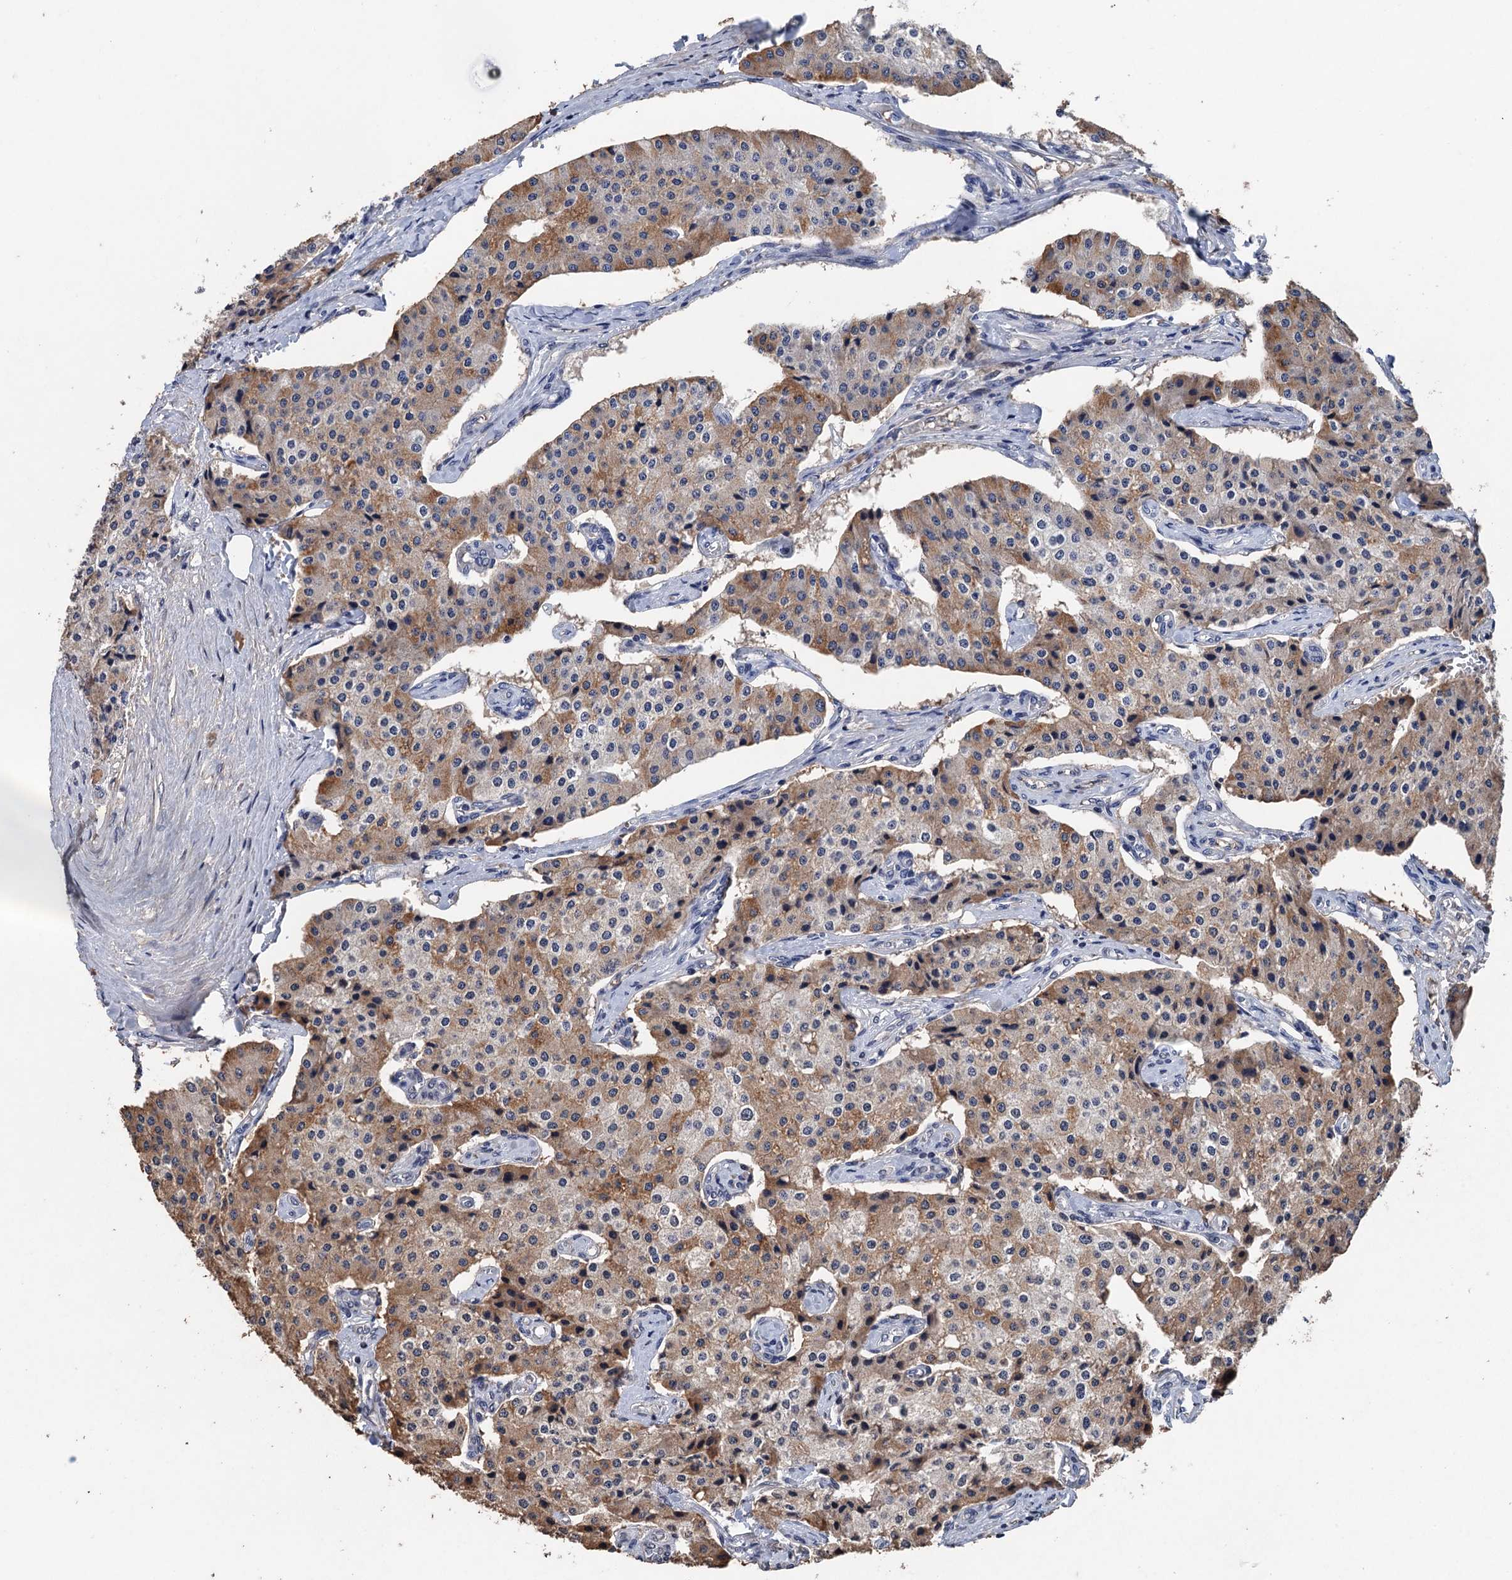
{"staining": {"intensity": "moderate", "quantity": "25%-75%", "location": "cytoplasmic/membranous"}, "tissue": "carcinoid", "cell_type": "Tumor cells", "image_type": "cancer", "snomed": [{"axis": "morphology", "description": "Carcinoid, malignant, NOS"}, {"axis": "topography", "description": "Colon"}], "caption": "Protein expression analysis of malignant carcinoid reveals moderate cytoplasmic/membranous positivity in about 25%-75% of tumor cells. The staining was performed using DAB (3,3'-diaminobenzidine), with brown indicating positive protein expression. Nuclei are stained blue with hematoxylin.", "gene": "ART5", "patient": {"sex": "female", "age": 52}}